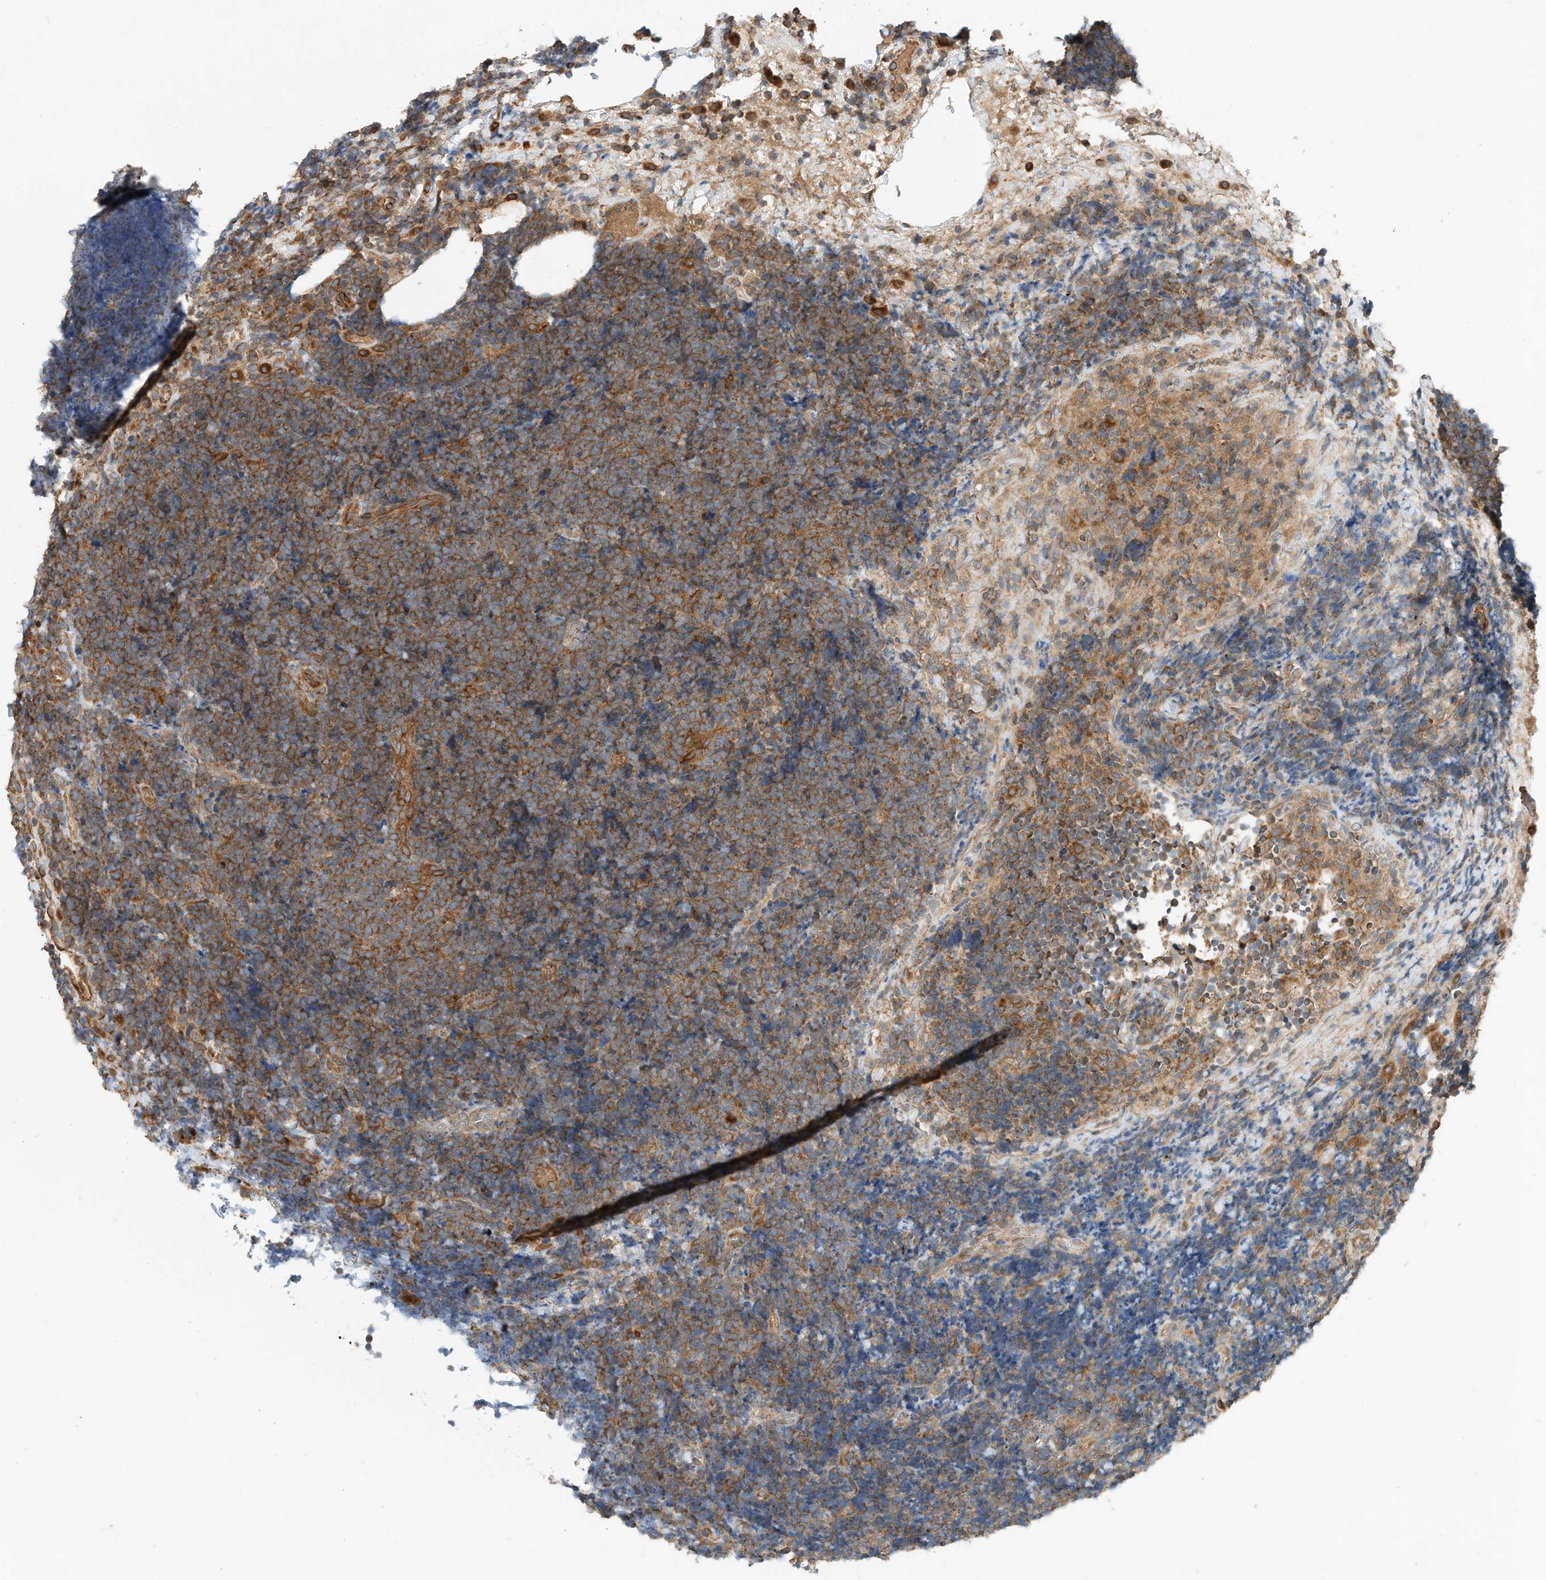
{"staining": {"intensity": "strong", "quantity": ">75%", "location": "cytoplasmic/membranous"}, "tissue": "lymphoma", "cell_type": "Tumor cells", "image_type": "cancer", "snomed": [{"axis": "morphology", "description": "Malignant lymphoma, non-Hodgkin's type, High grade"}, {"axis": "topography", "description": "Lymph node"}], "caption": "A brown stain labels strong cytoplasmic/membranous staining of a protein in human lymphoma tumor cells. Nuclei are stained in blue.", "gene": "CPAMD8", "patient": {"sex": "male", "age": 13}}